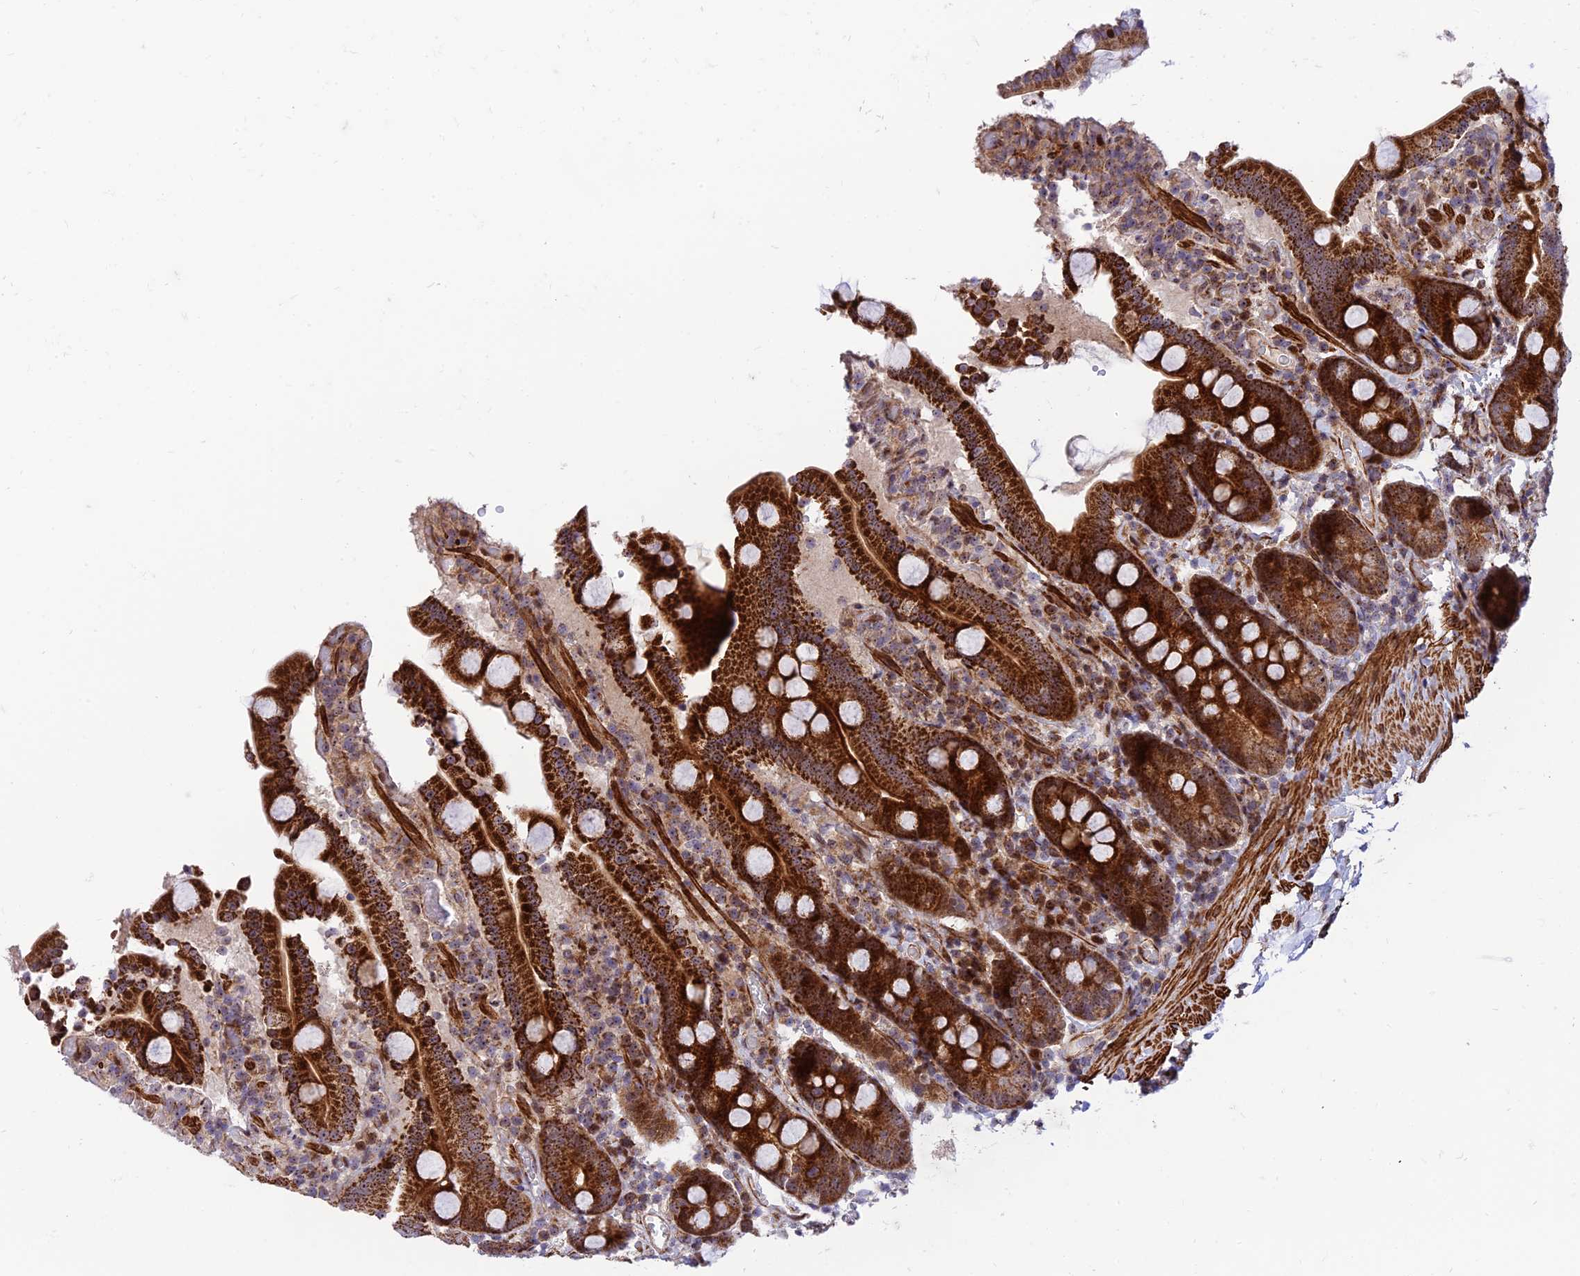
{"staining": {"intensity": "strong", "quantity": ">75%", "location": "cytoplasmic/membranous"}, "tissue": "duodenum", "cell_type": "Glandular cells", "image_type": "normal", "snomed": [{"axis": "morphology", "description": "Normal tissue, NOS"}, {"axis": "topography", "description": "Duodenum"}], "caption": "Immunohistochemical staining of benign human duodenum displays strong cytoplasmic/membranous protein positivity in about >75% of glandular cells. The staining is performed using DAB brown chromogen to label protein expression. The nuclei are counter-stained blue using hematoxylin.", "gene": "KBTBD7", "patient": {"sex": "male", "age": 55}}